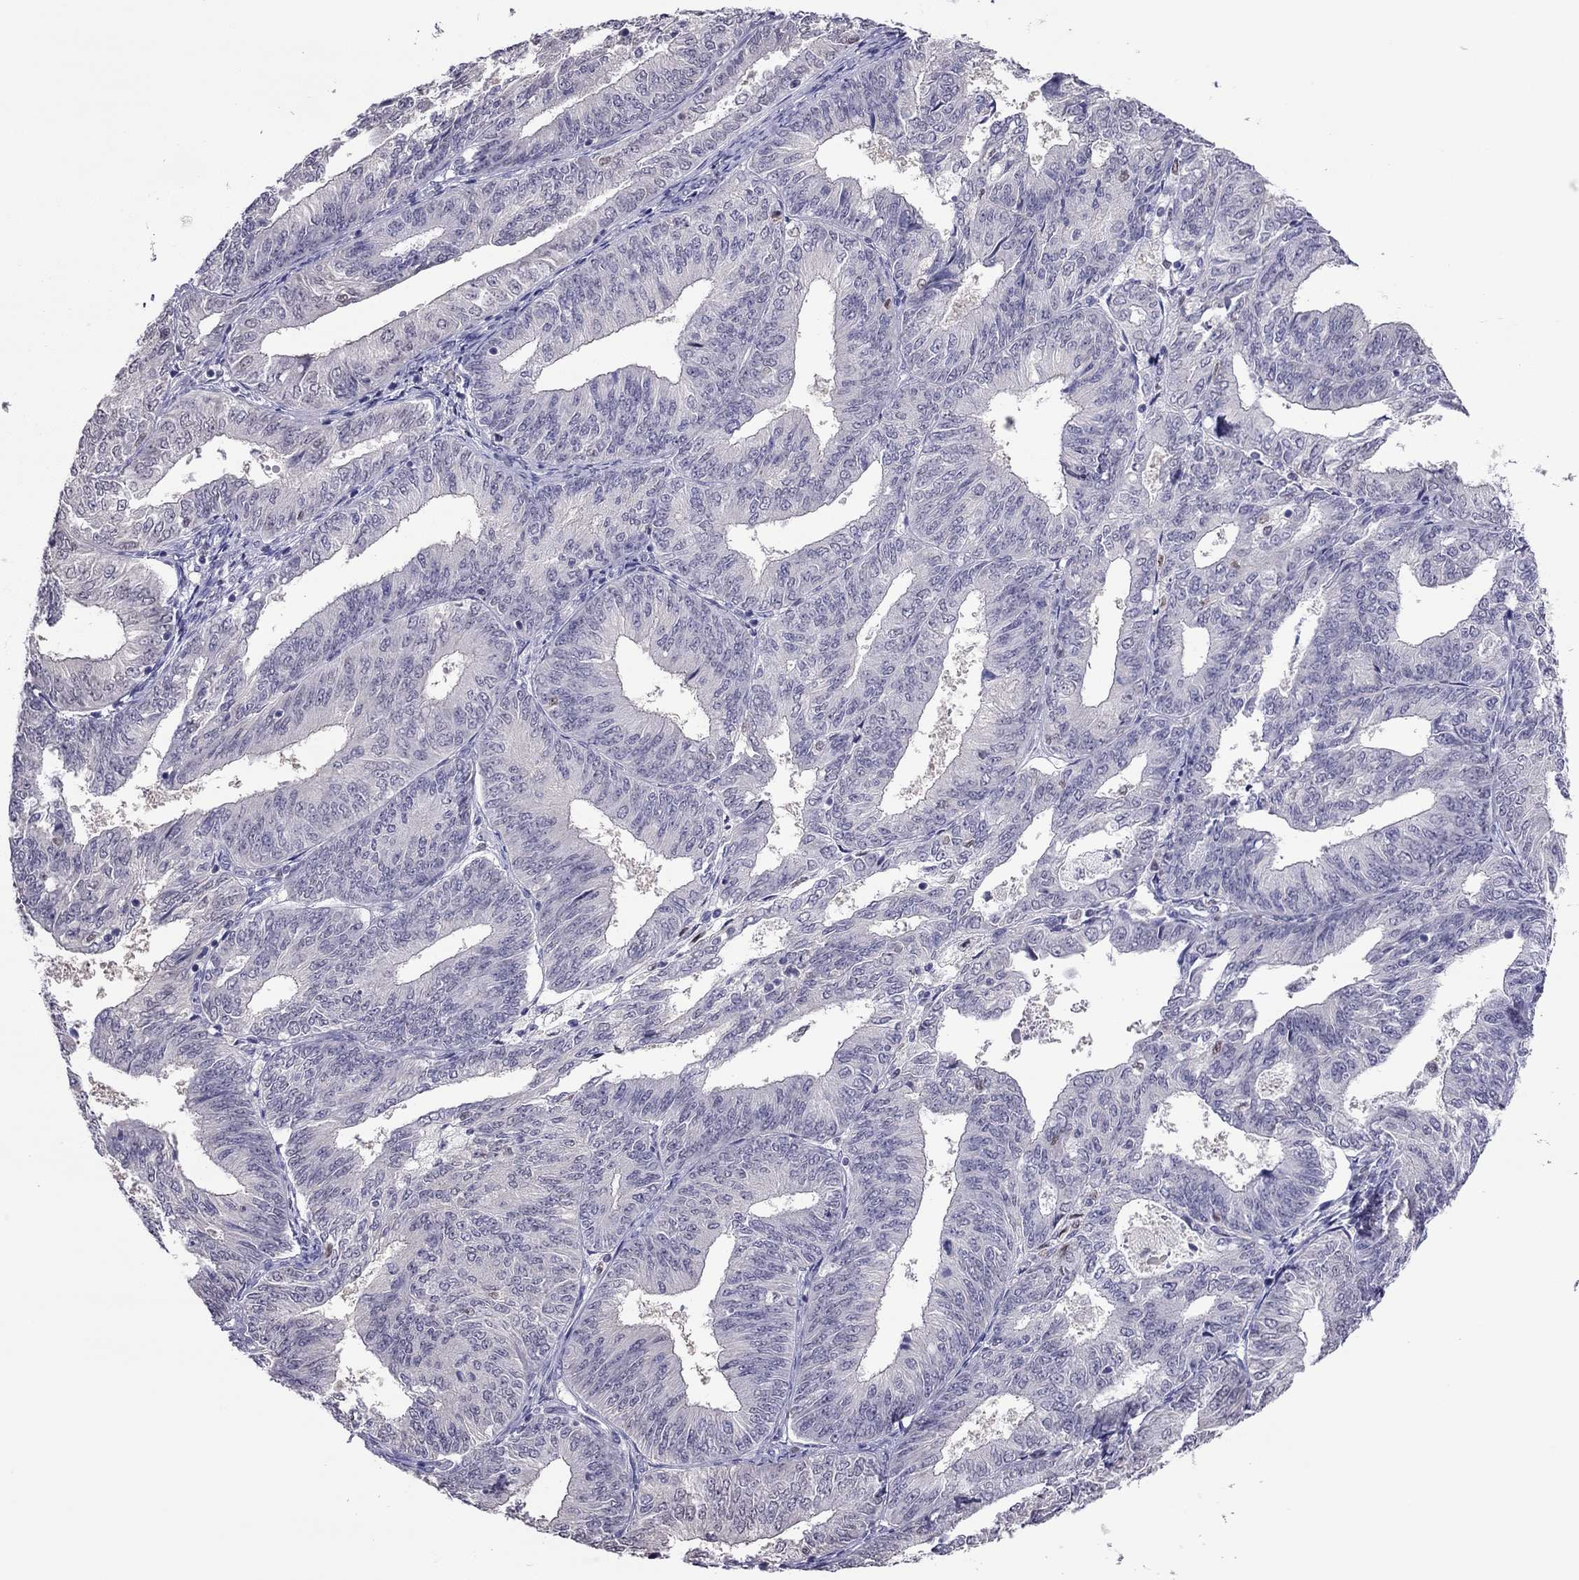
{"staining": {"intensity": "negative", "quantity": "none", "location": "none"}, "tissue": "endometrial cancer", "cell_type": "Tumor cells", "image_type": "cancer", "snomed": [{"axis": "morphology", "description": "Adenocarcinoma, NOS"}, {"axis": "topography", "description": "Endometrium"}], "caption": "The micrograph shows no significant positivity in tumor cells of adenocarcinoma (endometrial).", "gene": "SPINT3", "patient": {"sex": "female", "age": 58}}